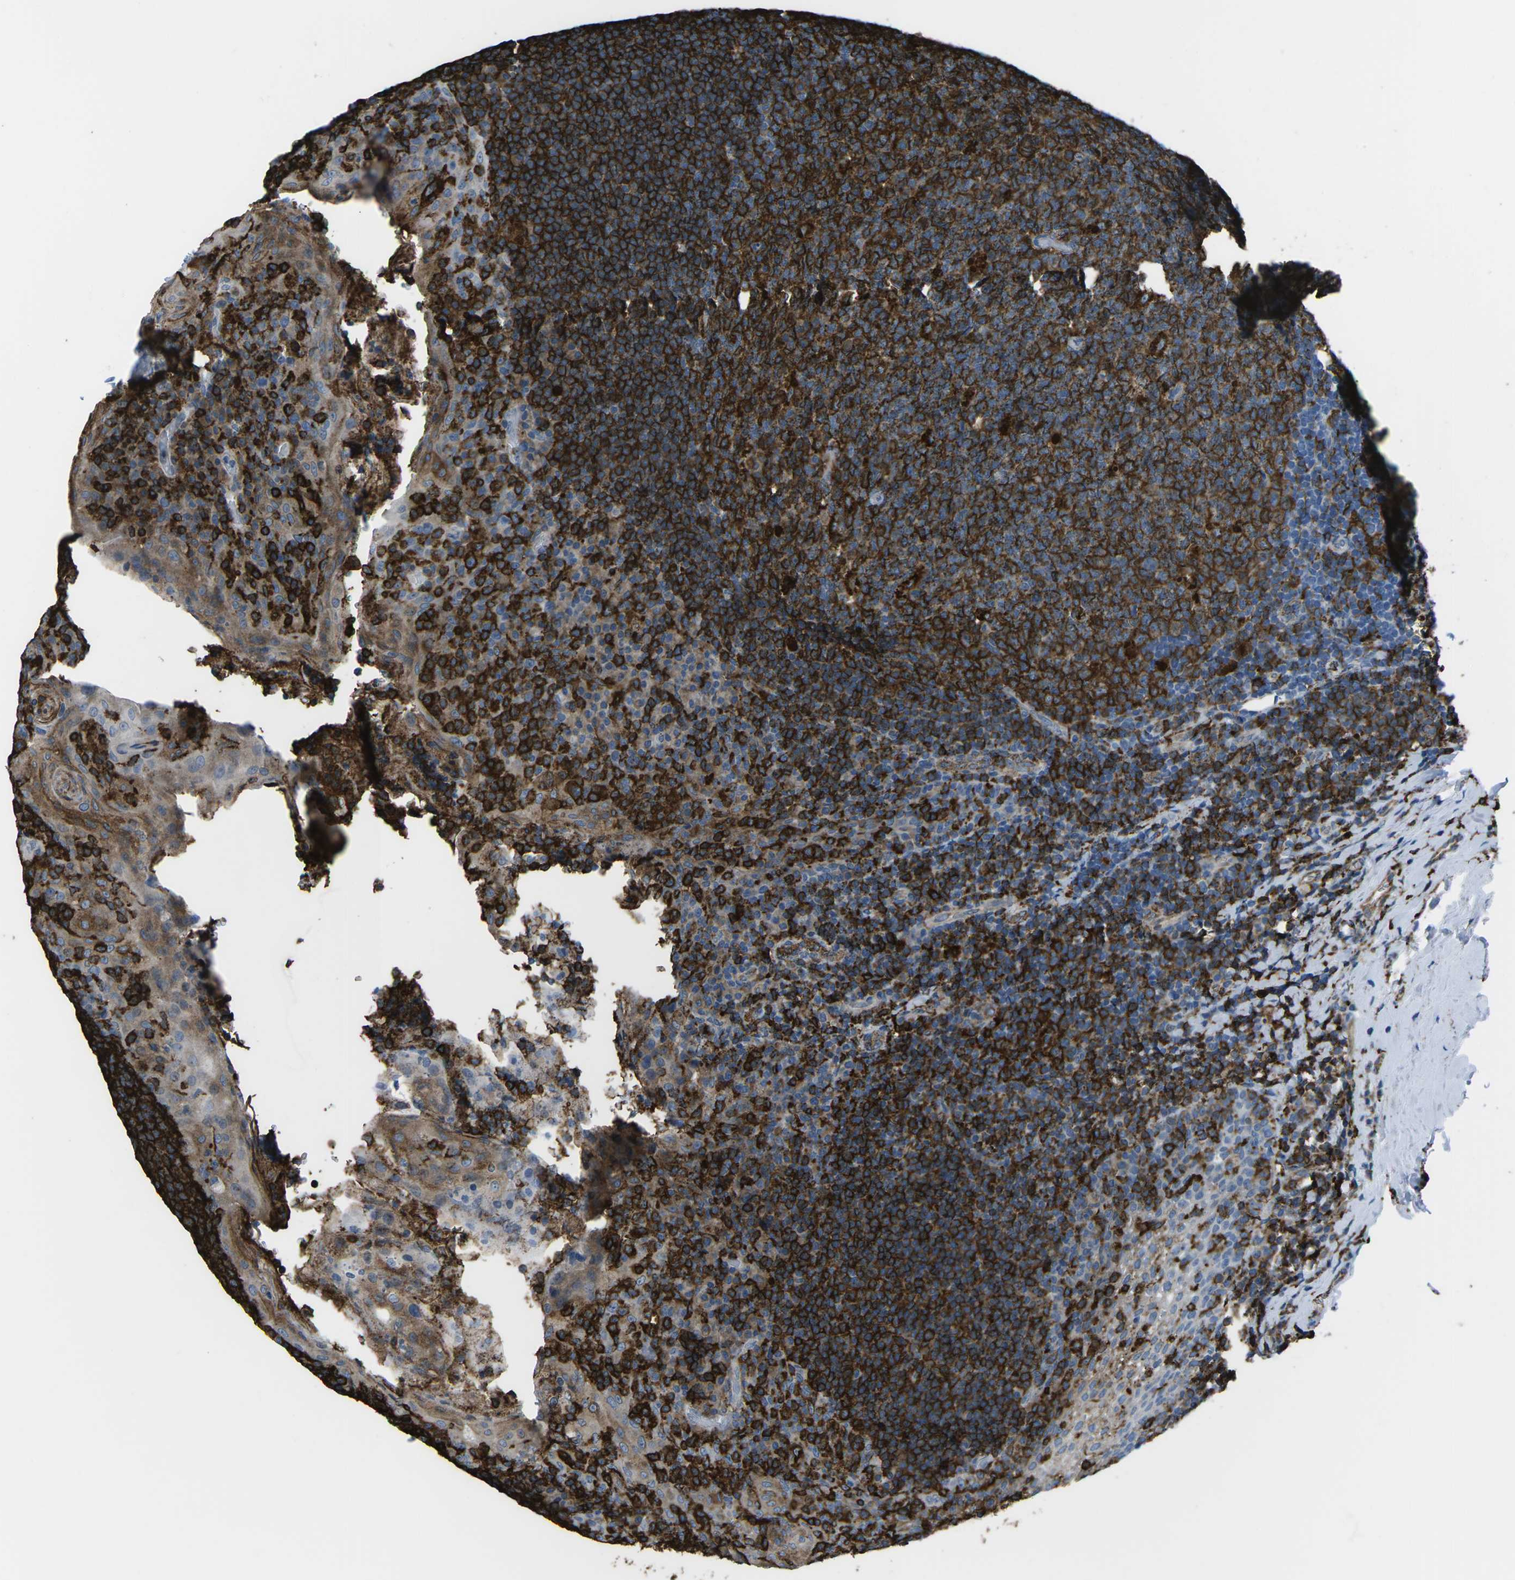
{"staining": {"intensity": "strong", "quantity": ">75%", "location": "cytoplasmic/membranous"}, "tissue": "tonsil", "cell_type": "Germinal center cells", "image_type": "normal", "snomed": [{"axis": "morphology", "description": "Normal tissue, NOS"}, {"axis": "topography", "description": "Tonsil"}], "caption": "Immunohistochemical staining of normal tonsil shows >75% levels of strong cytoplasmic/membranous protein positivity in about >75% of germinal center cells. Using DAB (brown) and hematoxylin (blue) stains, captured at high magnification using brightfield microscopy.", "gene": "PTPN1", "patient": {"sex": "male", "age": 17}}